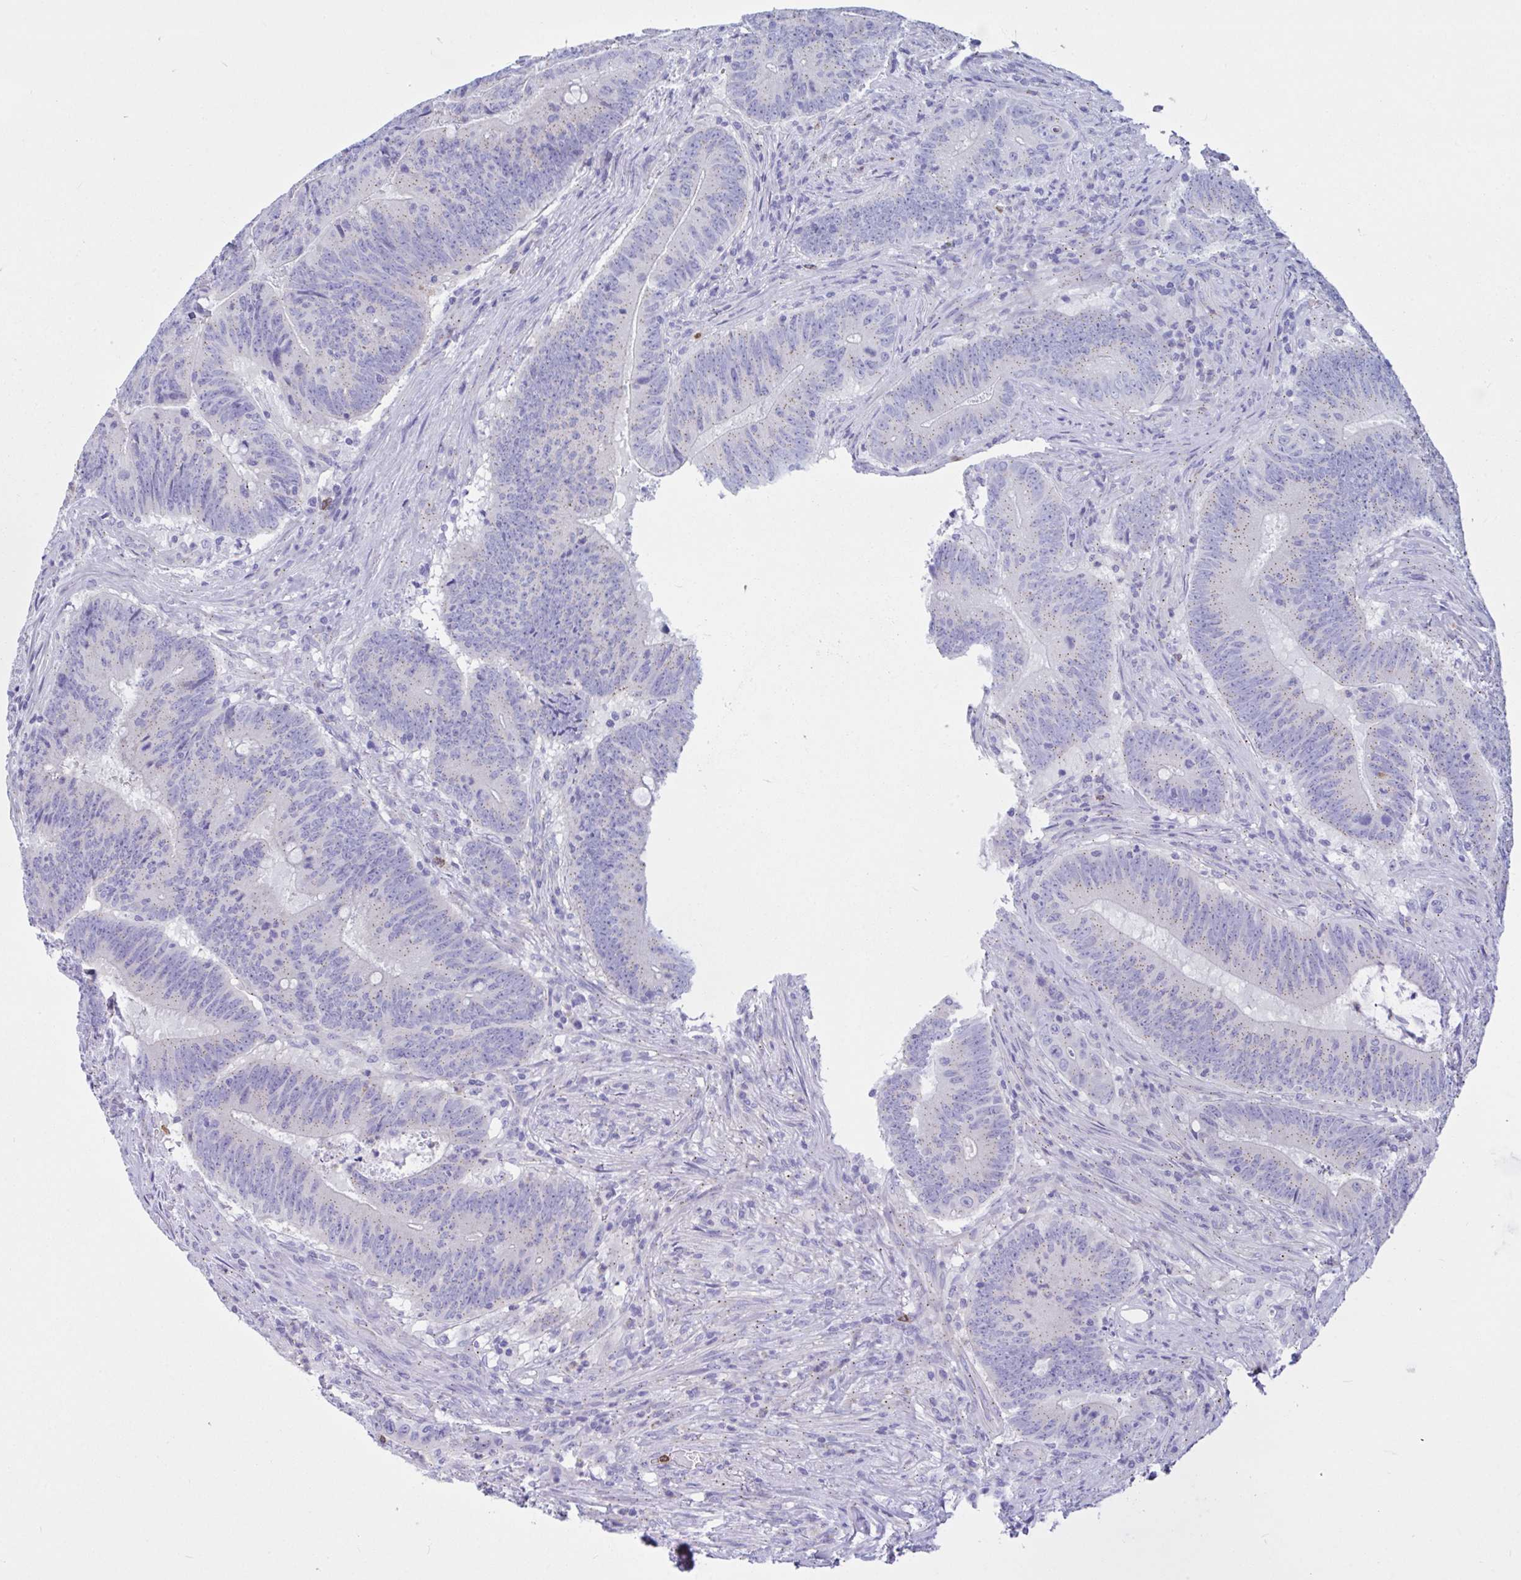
{"staining": {"intensity": "weak", "quantity": "25%-75%", "location": "cytoplasmic/membranous"}, "tissue": "colorectal cancer", "cell_type": "Tumor cells", "image_type": "cancer", "snomed": [{"axis": "morphology", "description": "Adenocarcinoma, NOS"}, {"axis": "topography", "description": "Colon"}], "caption": "IHC photomicrograph of colorectal adenocarcinoma stained for a protein (brown), which exhibits low levels of weak cytoplasmic/membranous staining in about 25%-75% of tumor cells.", "gene": "RNASE3", "patient": {"sex": "female", "age": 87}}